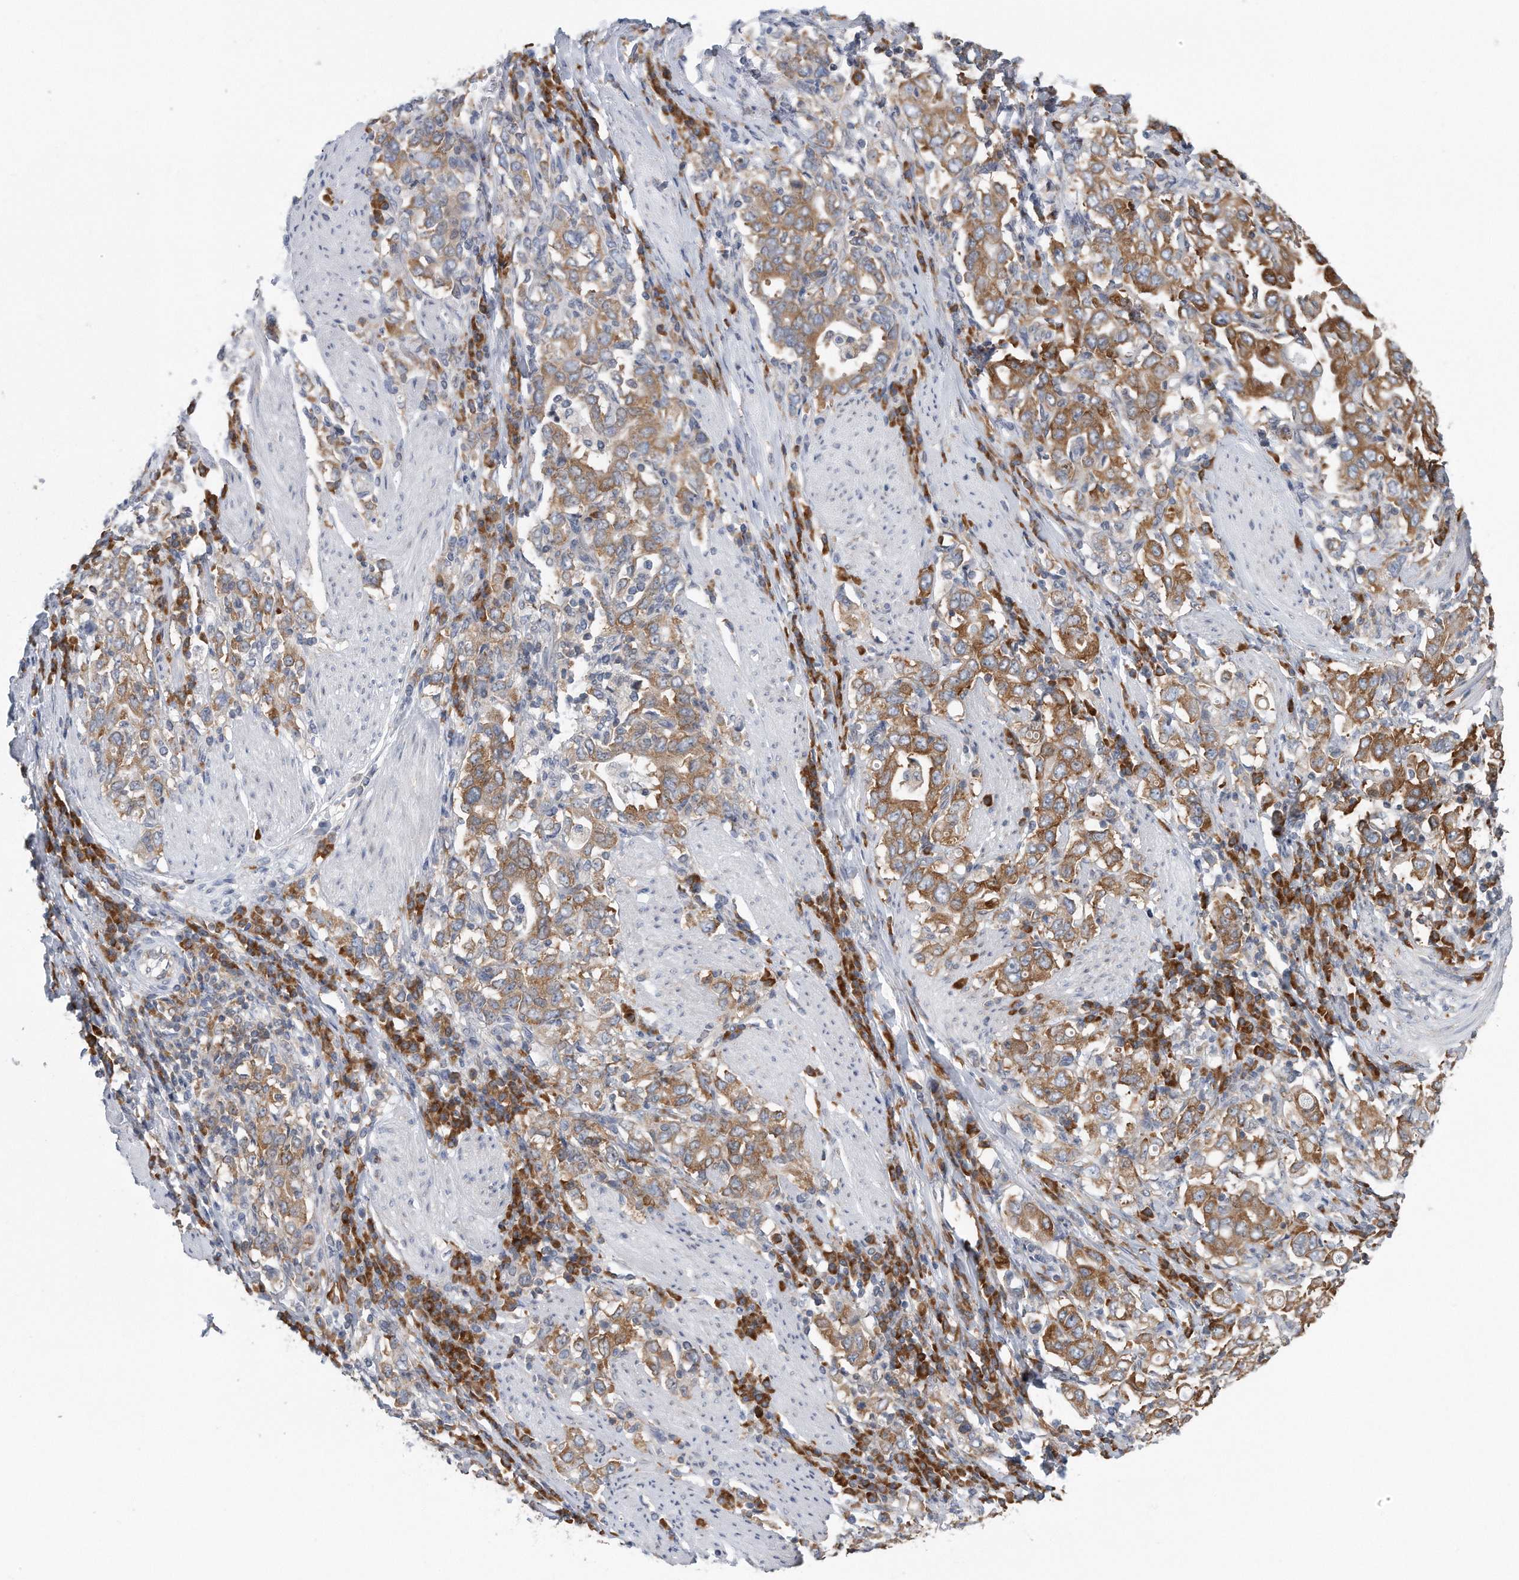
{"staining": {"intensity": "moderate", "quantity": ">75%", "location": "cytoplasmic/membranous"}, "tissue": "stomach cancer", "cell_type": "Tumor cells", "image_type": "cancer", "snomed": [{"axis": "morphology", "description": "Adenocarcinoma, NOS"}, {"axis": "topography", "description": "Stomach, upper"}], "caption": "Protein expression analysis of human adenocarcinoma (stomach) reveals moderate cytoplasmic/membranous expression in about >75% of tumor cells.", "gene": "RPL26L1", "patient": {"sex": "male", "age": 62}}